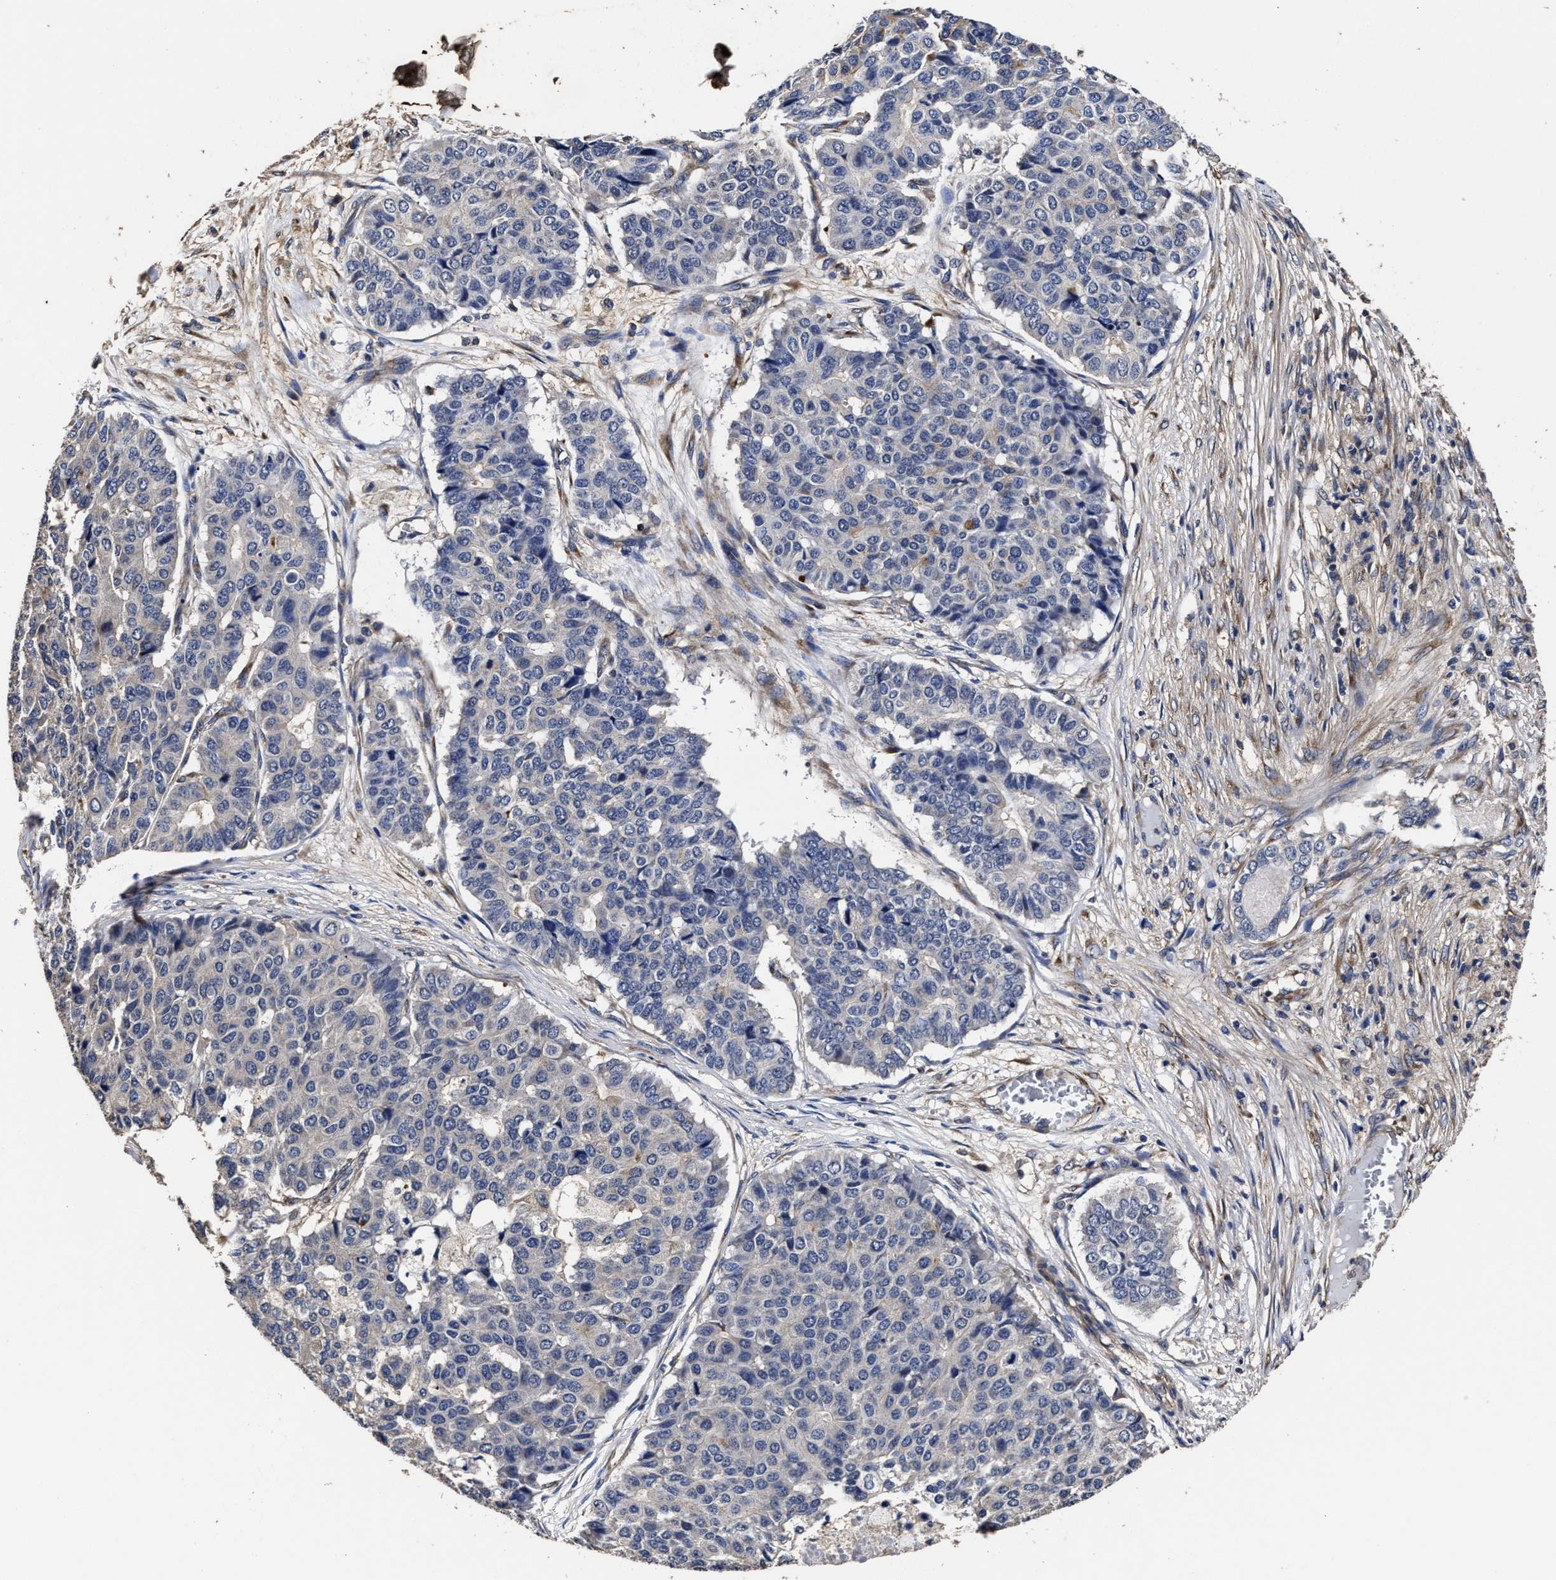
{"staining": {"intensity": "negative", "quantity": "none", "location": "none"}, "tissue": "pancreatic cancer", "cell_type": "Tumor cells", "image_type": "cancer", "snomed": [{"axis": "morphology", "description": "Adenocarcinoma, NOS"}, {"axis": "topography", "description": "Pancreas"}], "caption": "Tumor cells show no significant protein positivity in adenocarcinoma (pancreatic). (Brightfield microscopy of DAB immunohistochemistry at high magnification).", "gene": "AVEN", "patient": {"sex": "male", "age": 50}}